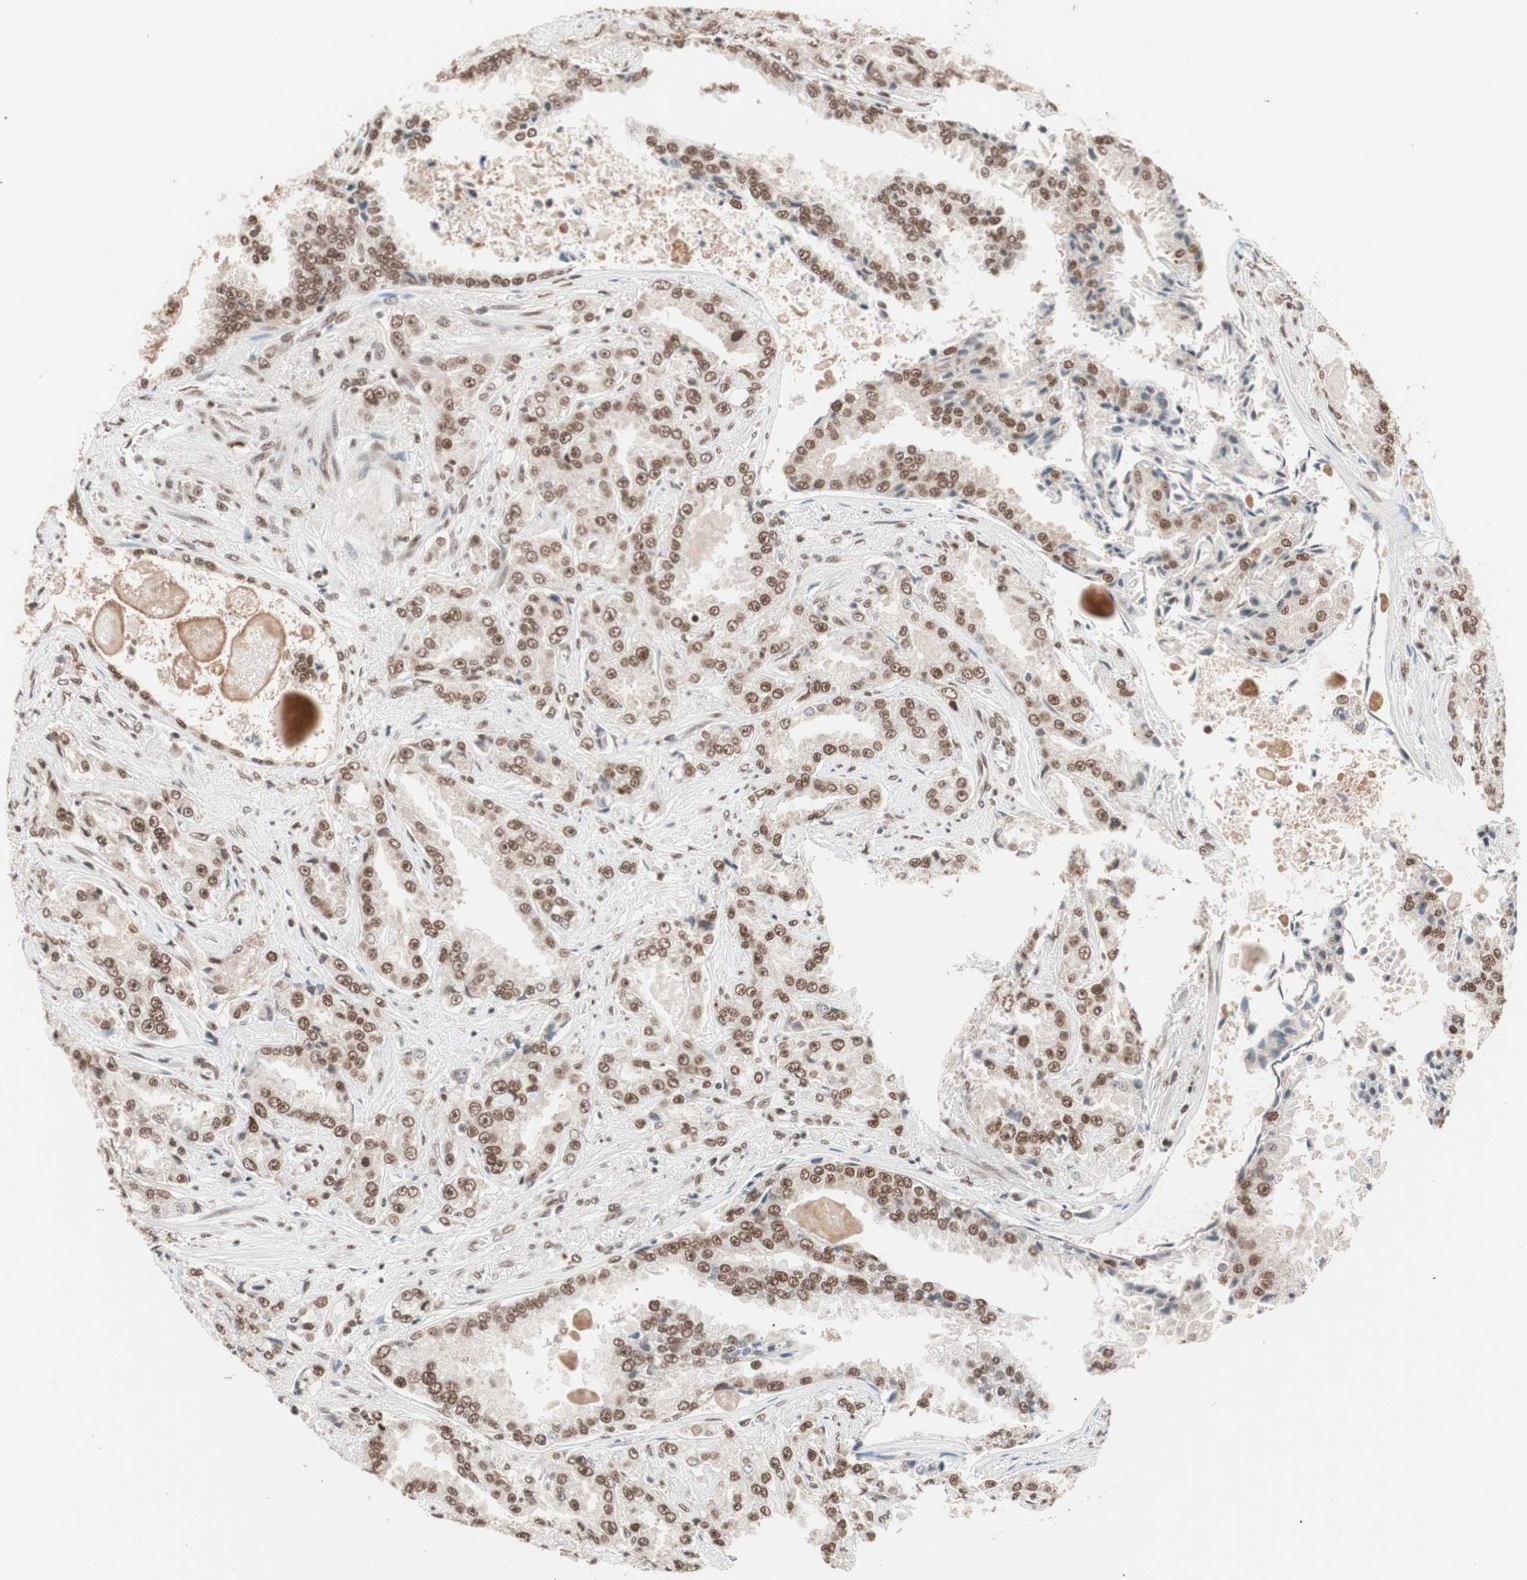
{"staining": {"intensity": "moderate", "quantity": ">75%", "location": "nuclear"}, "tissue": "prostate cancer", "cell_type": "Tumor cells", "image_type": "cancer", "snomed": [{"axis": "morphology", "description": "Adenocarcinoma, High grade"}, {"axis": "topography", "description": "Prostate"}], "caption": "Moderate nuclear staining for a protein is identified in about >75% of tumor cells of high-grade adenocarcinoma (prostate) using immunohistochemistry.", "gene": "CHAMP1", "patient": {"sex": "male", "age": 73}}